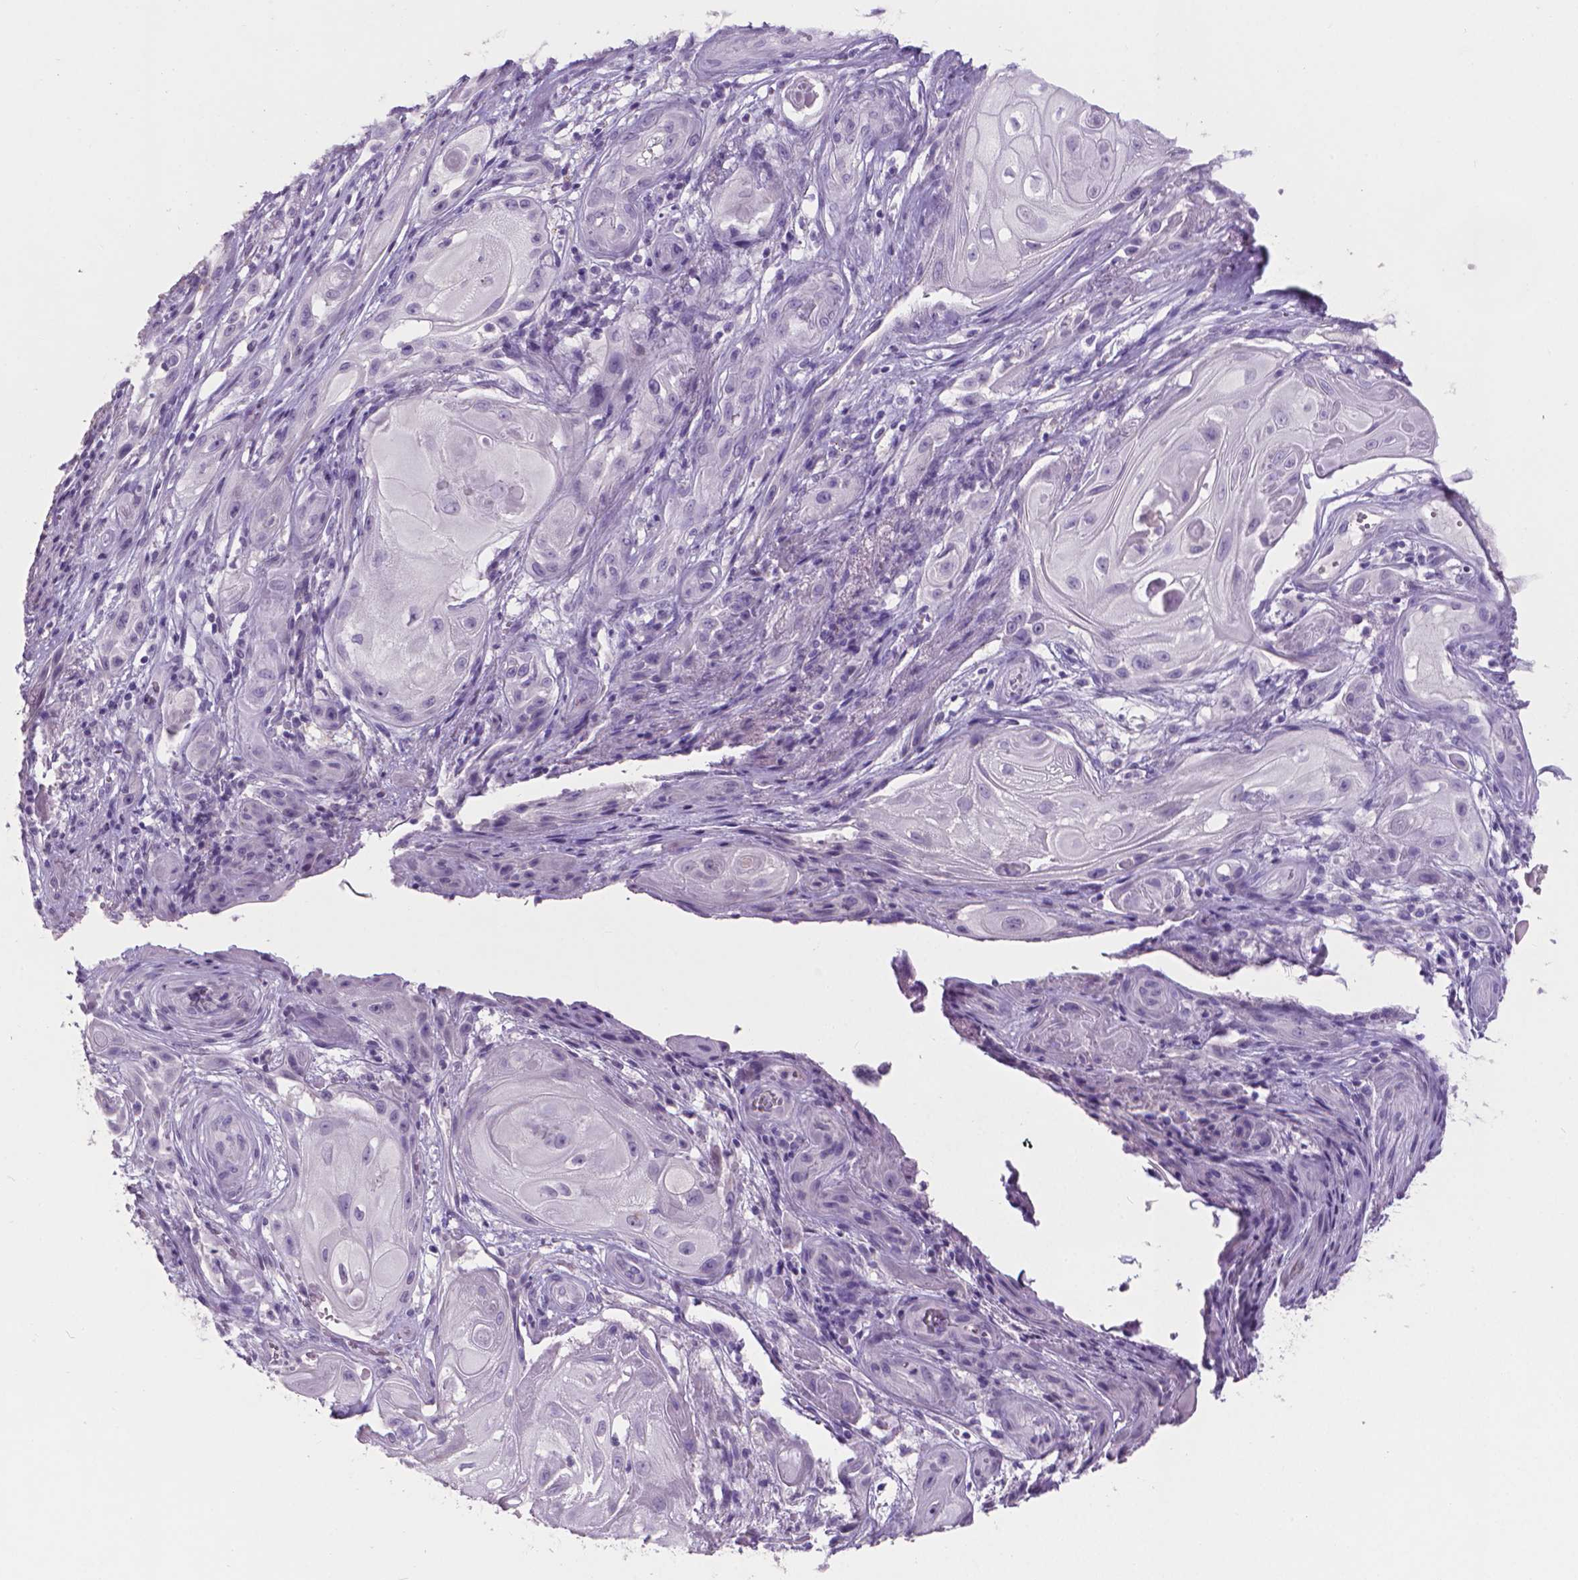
{"staining": {"intensity": "negative", "quantity": "none", "location": "none"}, "tissue": "skin cancer", "cell_type": "Tumor cells", "image_type": "cancer", "snomed": [{"axis": "morphology", "description": "Squamous cell carcinoma, NOS"}, {"axis": "topography", "description": "Skin"}], "caption": "Skin cancer was stained to show a protein in brown. There is no significant expression in tumor cells.", "gene": "XPNPEP2", "patient": {"sex": "male", "age": 62}}